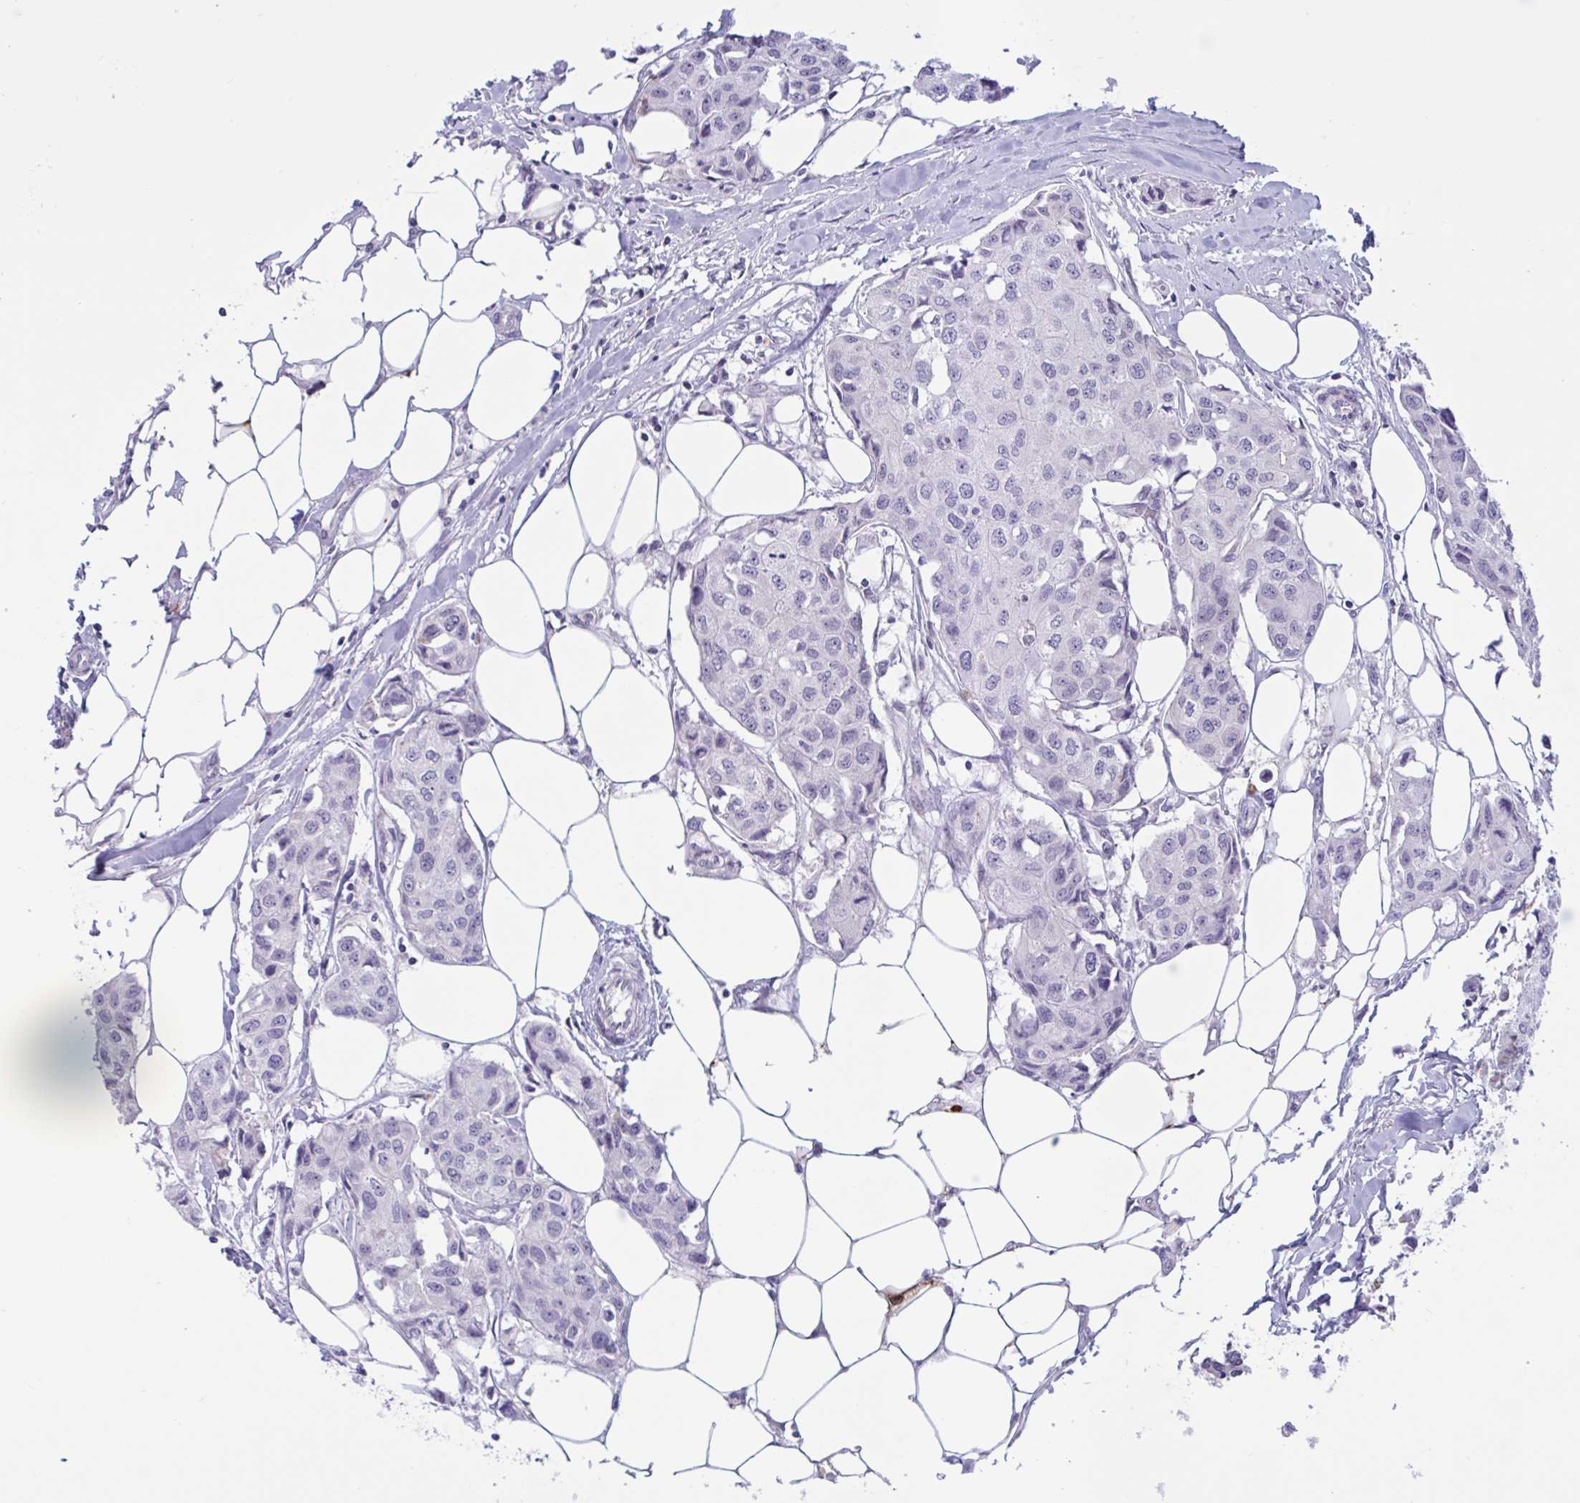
{"staining": {"intensity": "weak", "quantity": "<25%", "location": "nuclear"}, "tissue": "breast cancer", "cell_type": "Tumor cells", "image_type": "cancer", "snomed": [{"axis": "morphology", "description": "Duct carcinoma"}, {"axis": "topography", "description": "Breast"}, {"axis": "topography", "description": "Lymph node"}], "caption": "Protein analysis of breast cancer (infiltrating ductal carcinoma) demonstrates no significant positivity in tumor cells. (DAB (3,3'-diaminobenzidine) IHC, high magnification).", "gene": "DOCK11", "patient": {"sex": "female", "age": 80}}